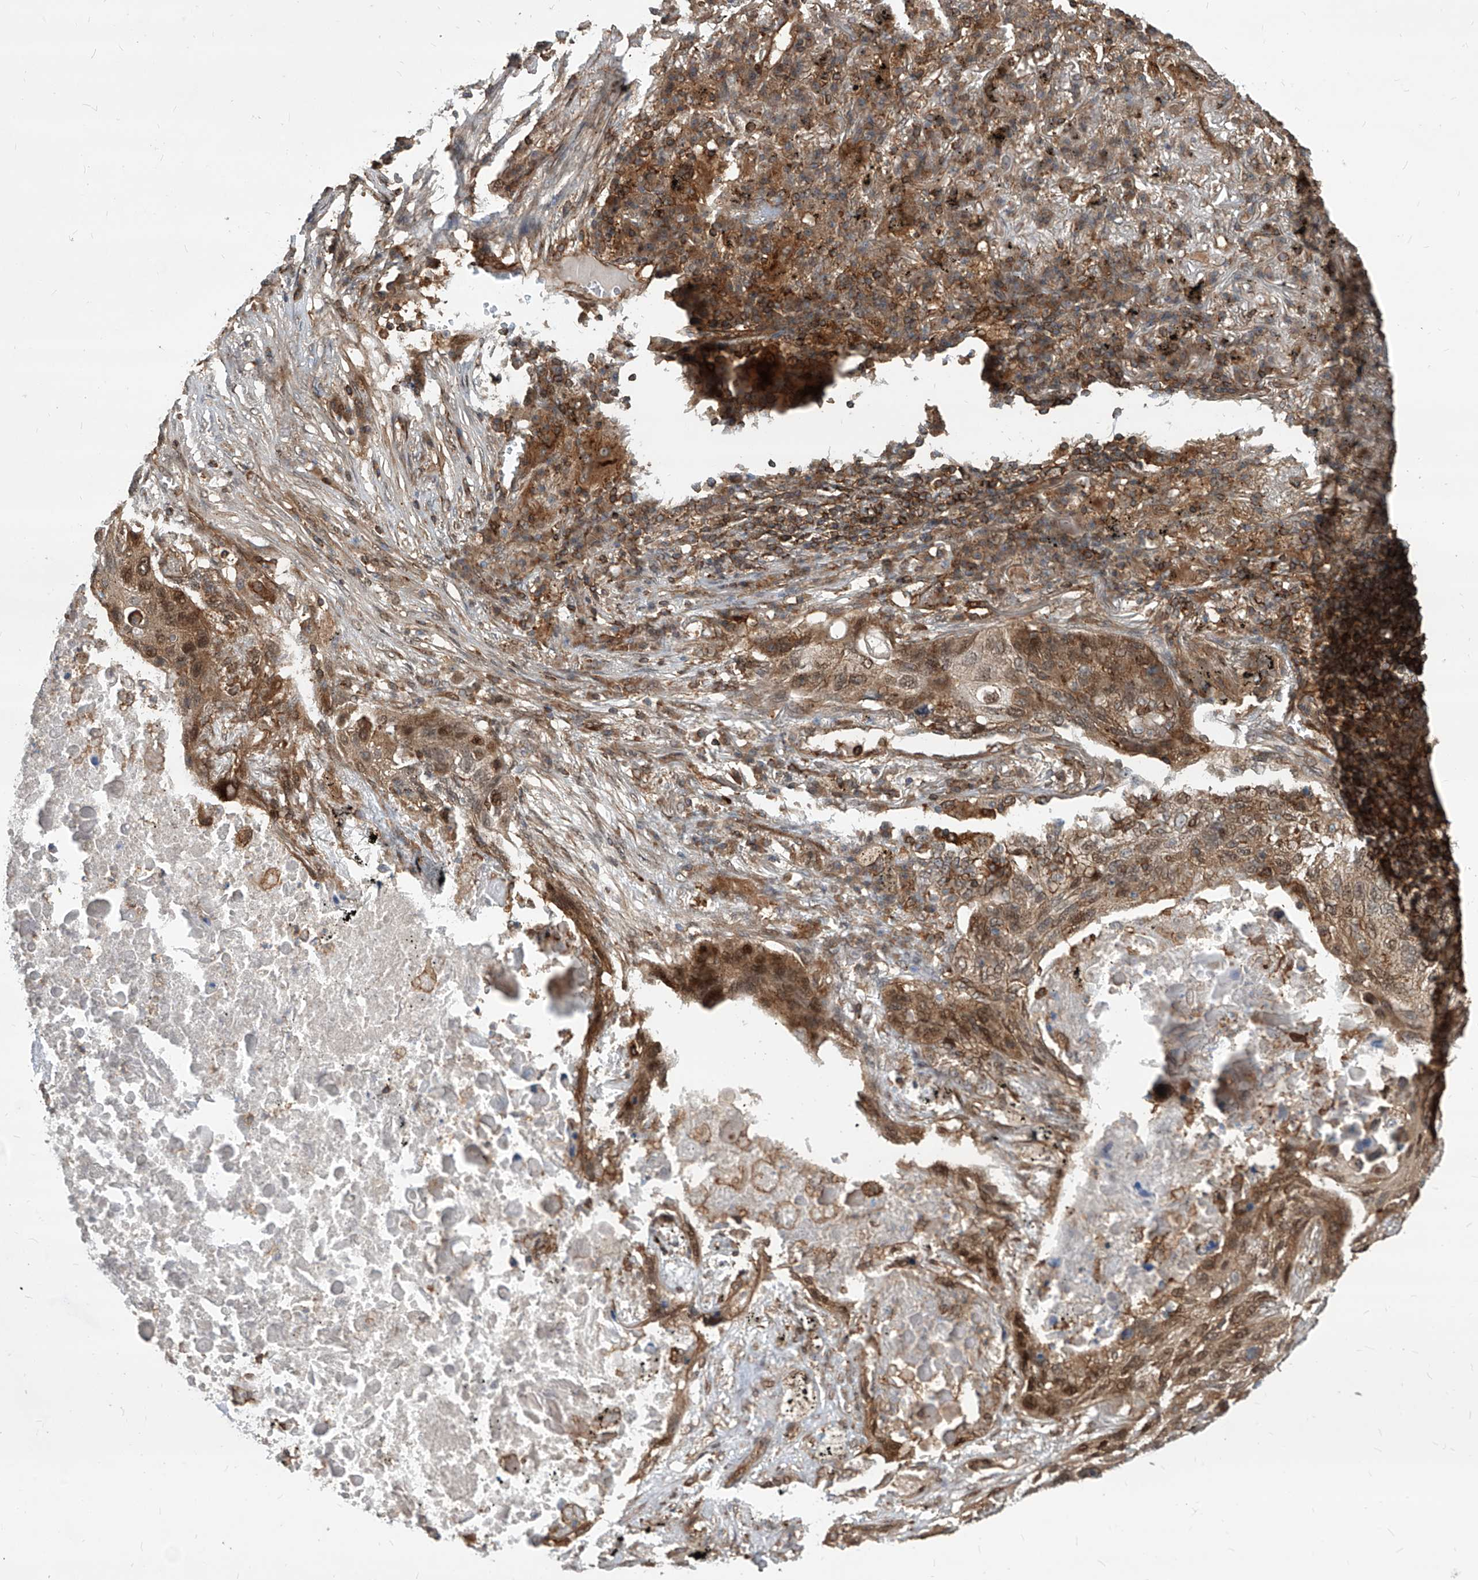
{"staining": {"intensity": "moderate", "quantity": ">75%", "location": "cytoplasmic/membranous"}, "tissue": "lung cancer", "cell_type": "Tumor cells", "image_type": "cancer", "snomed": [{"axis": "morphology", "description": "Squamous cell carcinoma, NOS"}, {"axis": "topography", "description": "Lung"}], "caption": "Immunohistochemistry (IHC) staining of squamous cell carcinoma (lung), which exhibits medium levels of moderate cytoplasmic/membranous expression in approximately >75% of tumor cells indicating moderate cytoplasmic/membranous protein positivity. The staining was performed using DAB (3,3'-diaminobenzidine) (brown) for protein detection and nuclei were counterstained in hematoxylin (blue).", "gene": "MAGED2", "patient": {"sex": "female", "age": 63}}